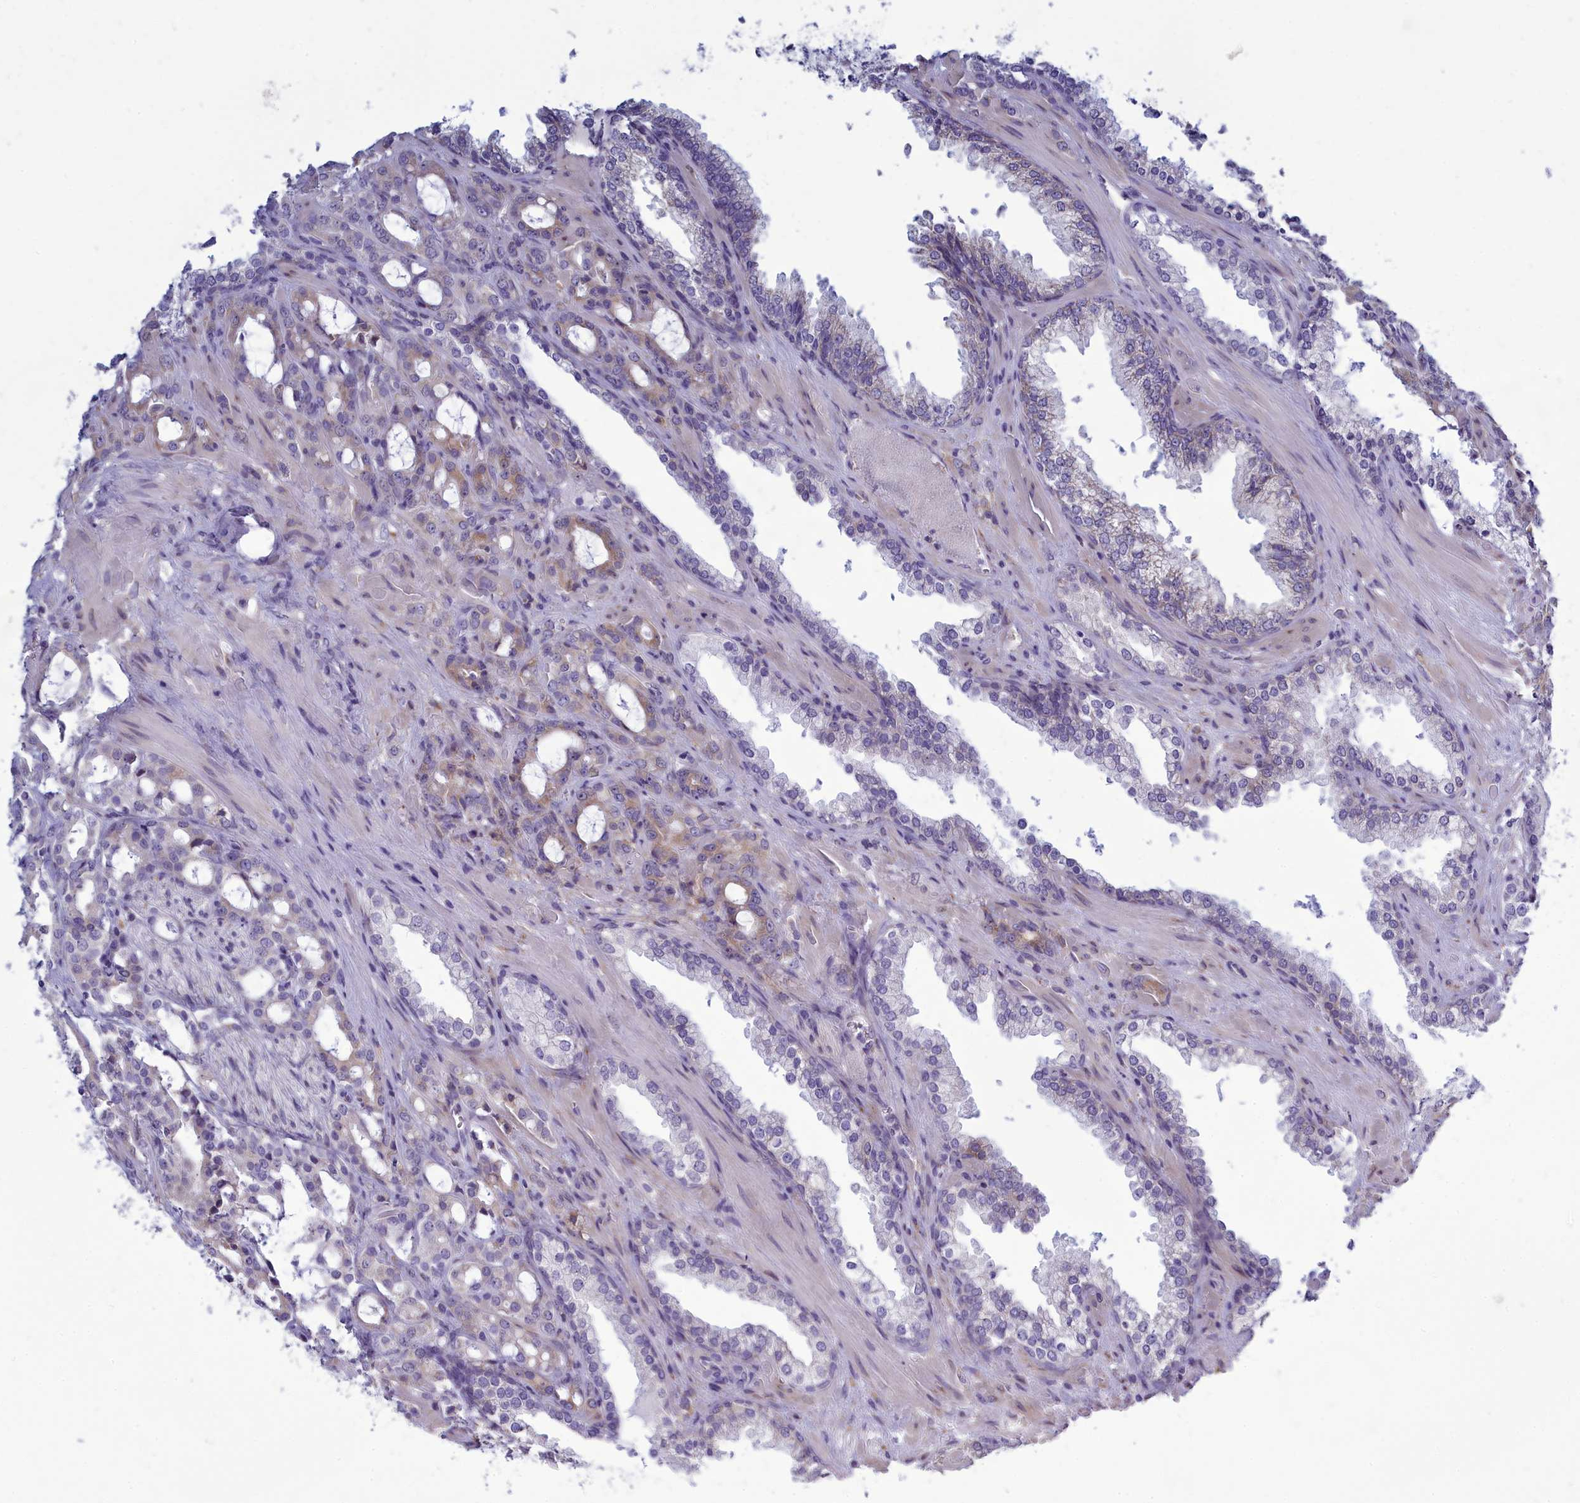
{"staining": {"intensity": "weak", "quantity": "25%-75%", "location": "cytoplasmic/membranous"}, "tissue": "prostate cancer", "cell_type": "Tumor cells", "image_type": "cancer", "snomed": [{"axis": "morphology", "description": "Adenocarcinoma, High grade"}, {"axis": "topography", "description": "Prostate"}], "caption": "About 25%-75% of tumor cells in human prostate cancer (adenocarcinoma (high-grade)) display weak cytoplasmic/membranous protein expression as visualized by brown immunohistochemical staining.", "gene": "CENATAC", "patient": {"sex": "male", "age": 72}}